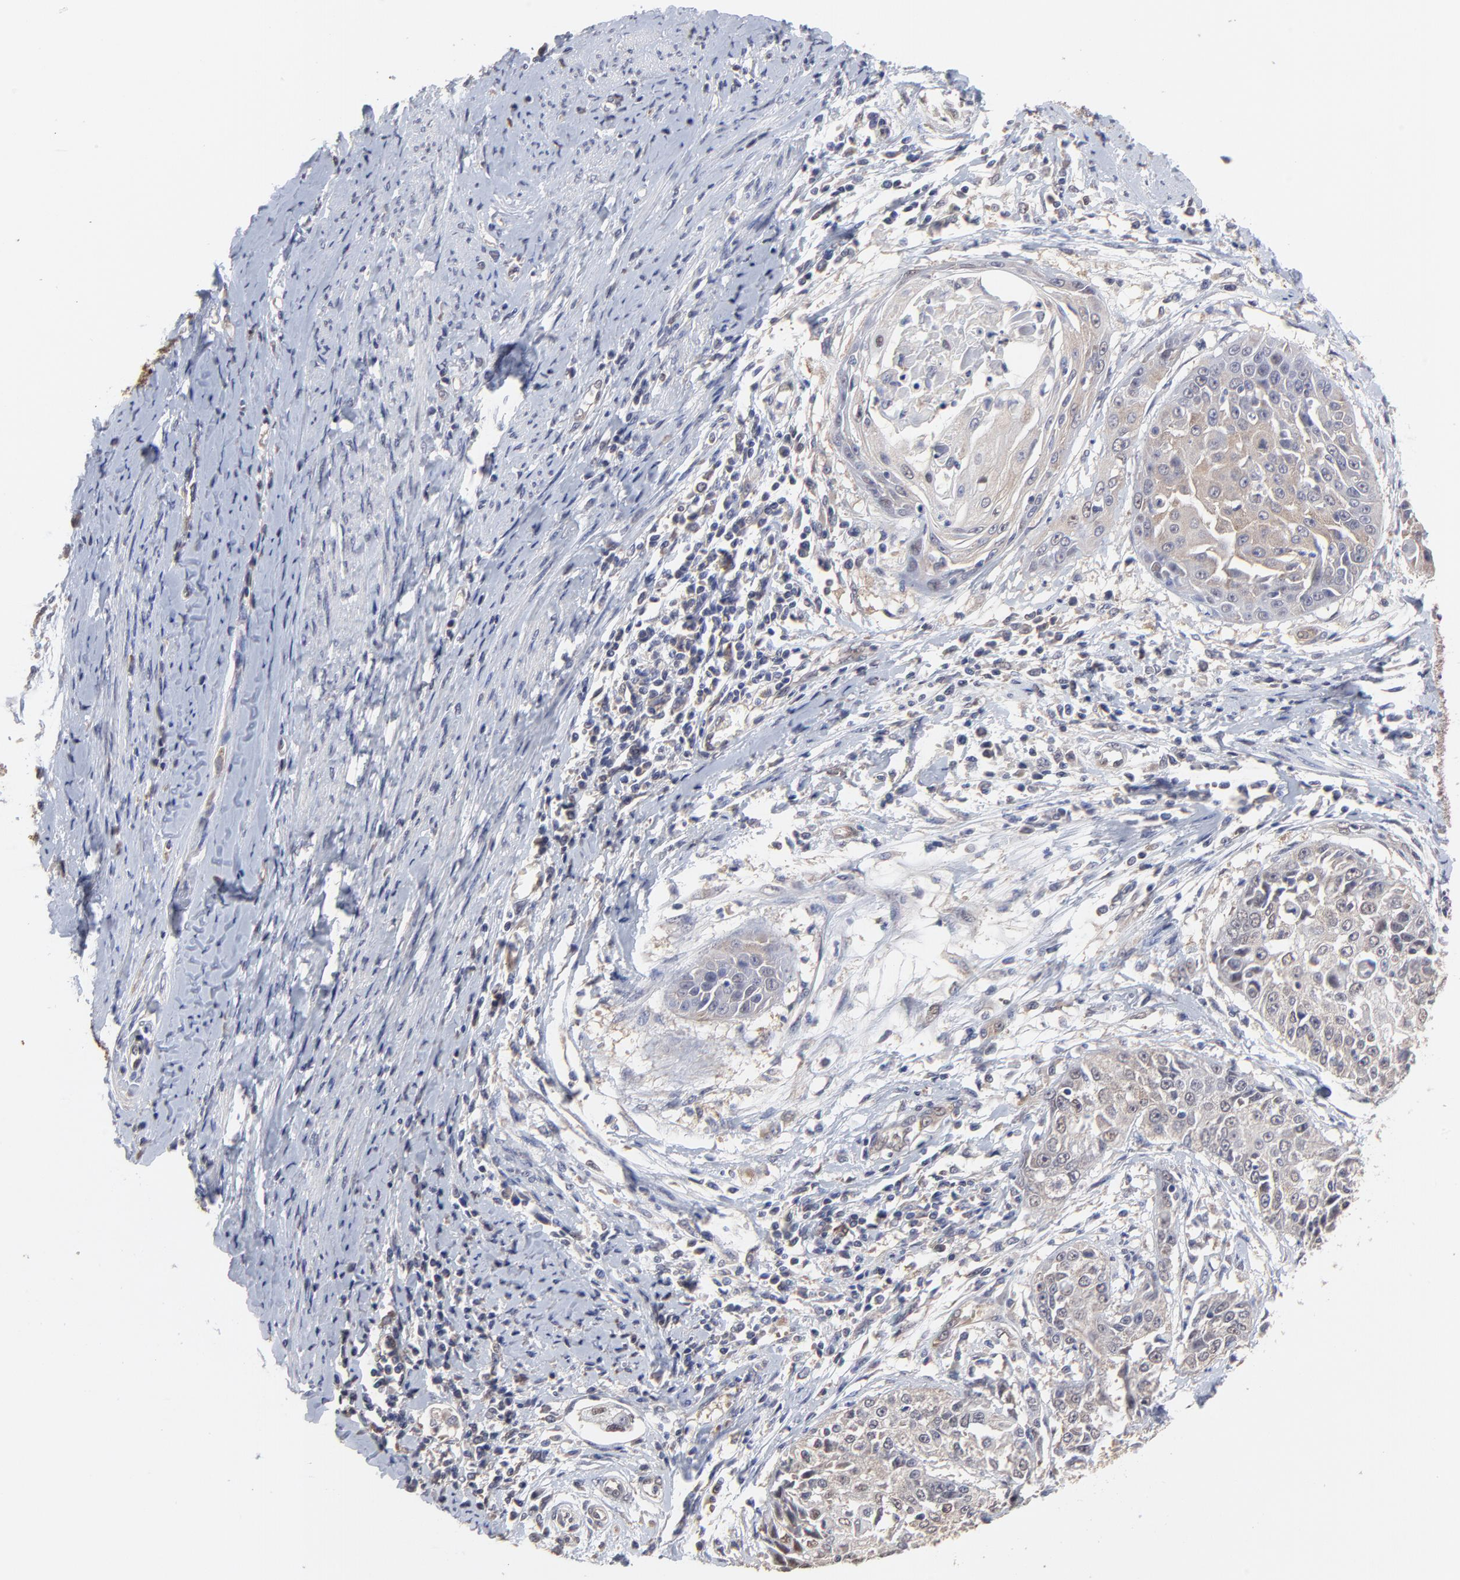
{"staining": {"intensity": "weak", "quantity": "25%-75%", "location": "cytoplasmic/membranous"}, "tissue": "cervical cancer", "cell_type": "Tumor cells", "image_type": "cancer", "snomed": [{"axis": "morphology", "description": "Squamous cell carcinoma, NOS"}, {"axis": "topography", "description": "Cervix"}], "caption": "Protein expression by immunohistochemistry (IHC) demonstrates weak cytoplasmic/membranous staining in approximately 25%-75% of tumor cells in cervical cancer.", "gene": "CCT2", "patient": {"sex": "female", "age": 64}}